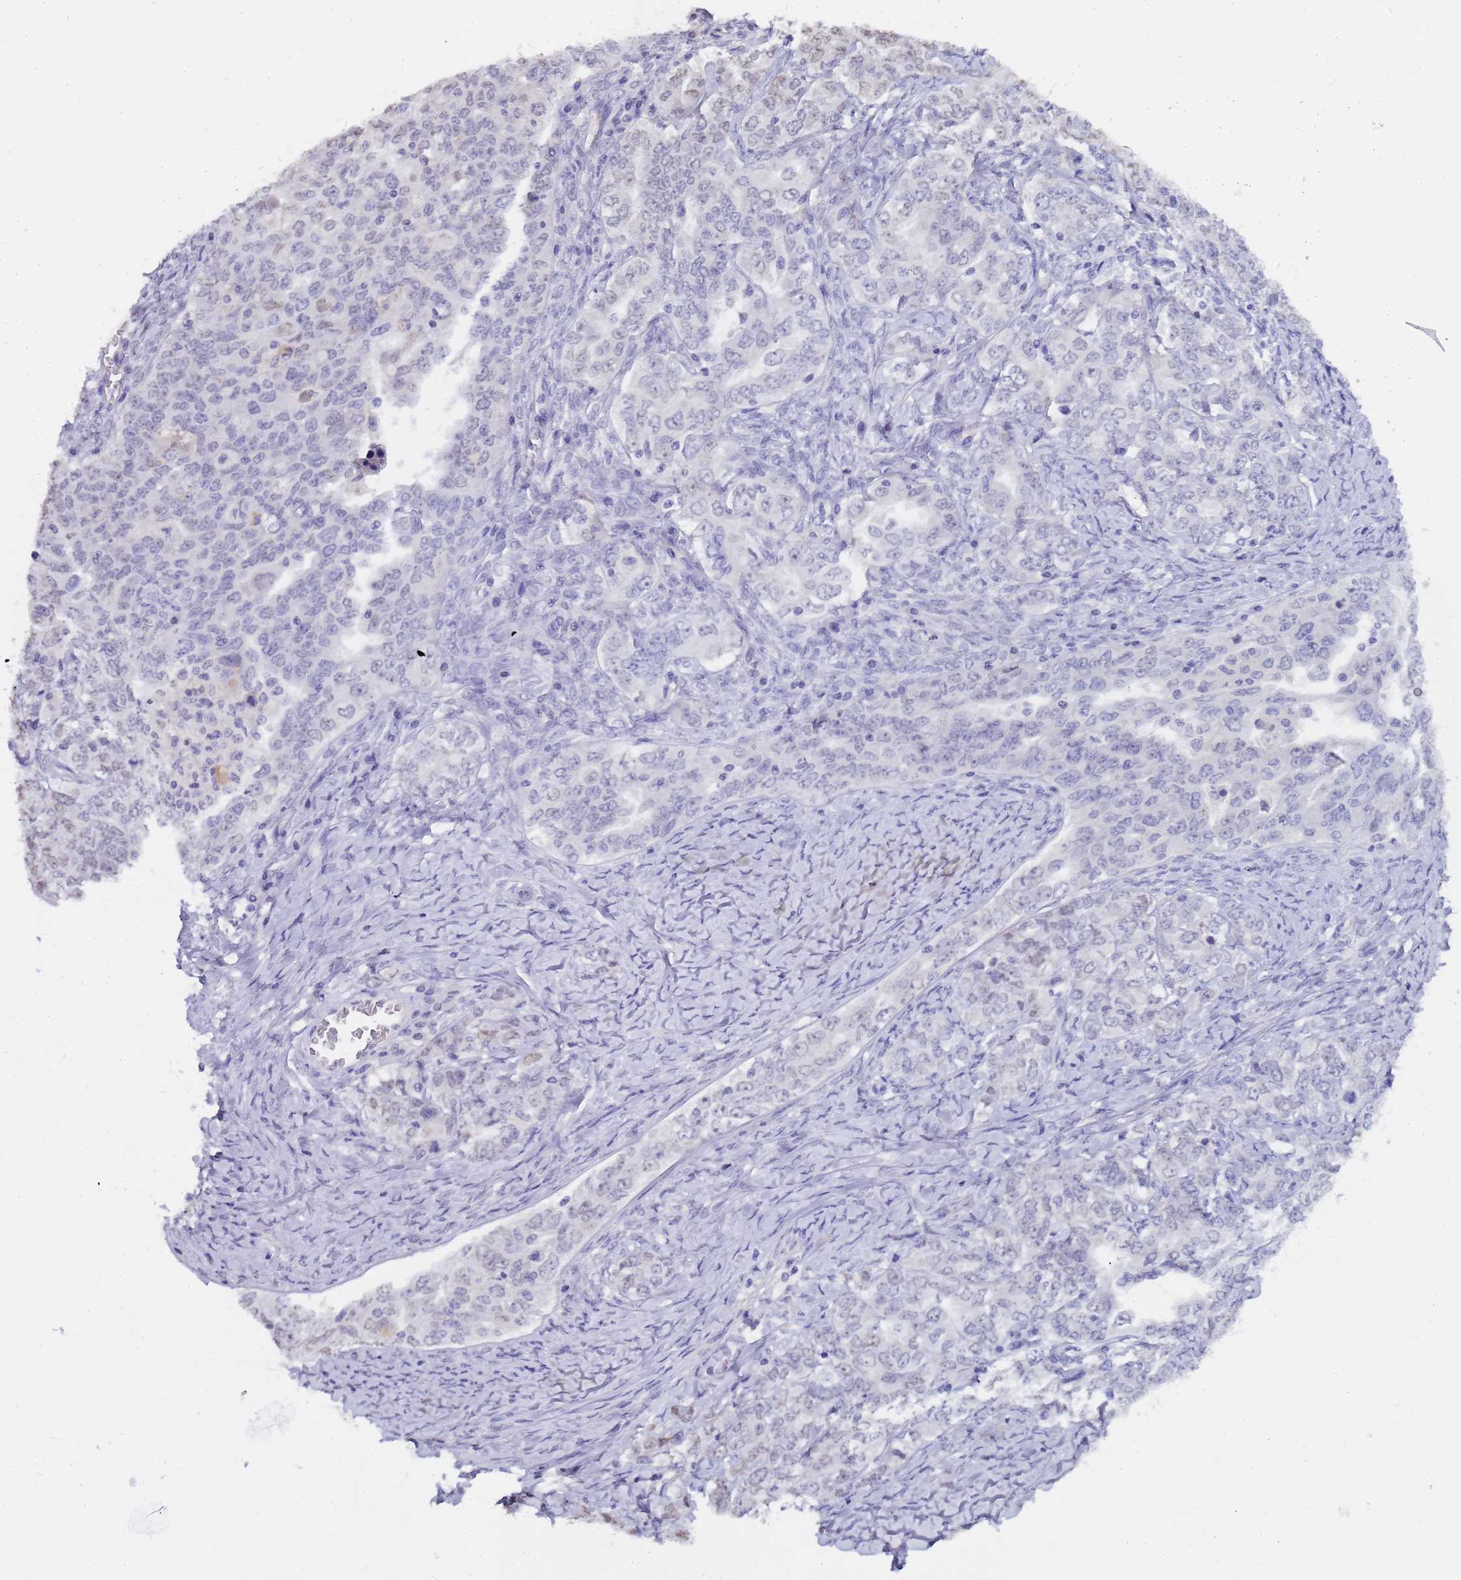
{"staining": {"intensity": "negative", "quantity": "none", "location": "none"}, "tissue": "ovarian cancer", "cell_type": "Tumor cells", "image_type": "cancer", "snomed": [{"axis": "morphology", "description": "Carcinoma, endometroid"}, {"axis": "topography", "description": "Ovary"}], "caption": "An immunohistochemistry micrograph of endometroid carcinoma (ovarian) is shown. There is no staining in tumor cells of endometroid carcinoma (ovarian).", "gene": "CTRC", "patient": {"sex": "female", "age": 62}}